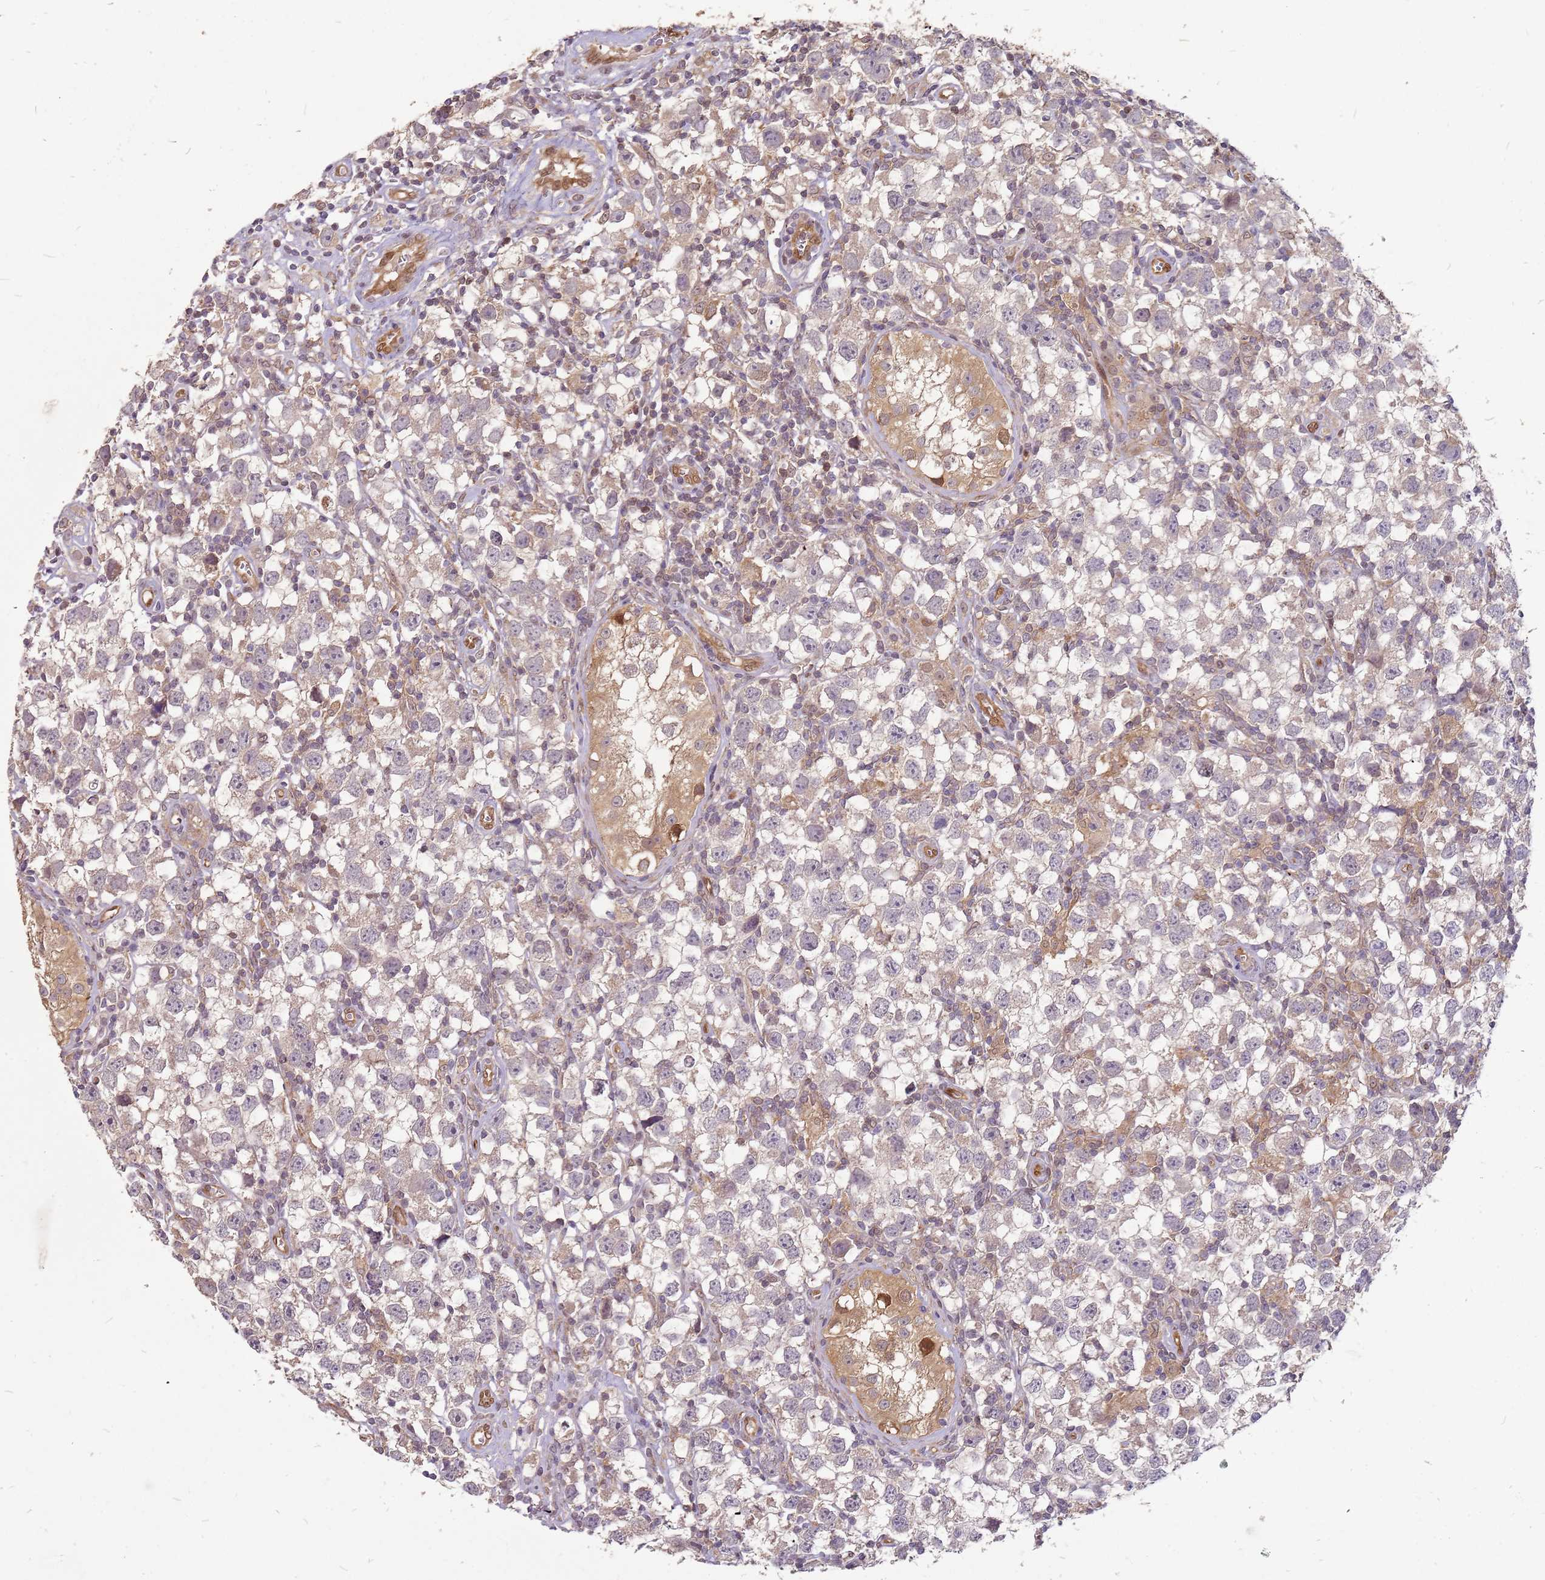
{"staining": {"intensity": "weak", "quantity": "25%-75%", "location": "cytoplasmic/membranous"}, "tissue": "testis cancer", "cell_type": "Tumor cells", "image_type": "cancer", "snomed": [{"axis": "morphology", "description": "Seminoma, NOS"}, {"axis": "morphology", "description": "Carcinoma, Embryonal, NOS"}, {"axis": "topography", "description": "Testis"}], "caption": "Protein staining displays weak cytoplasmic/membranous staining in approximately 25%-75% of tumor cells in seminoma (testis).", "gene": "NUDT14", "patient": {"sex": "male", "age": 29}}